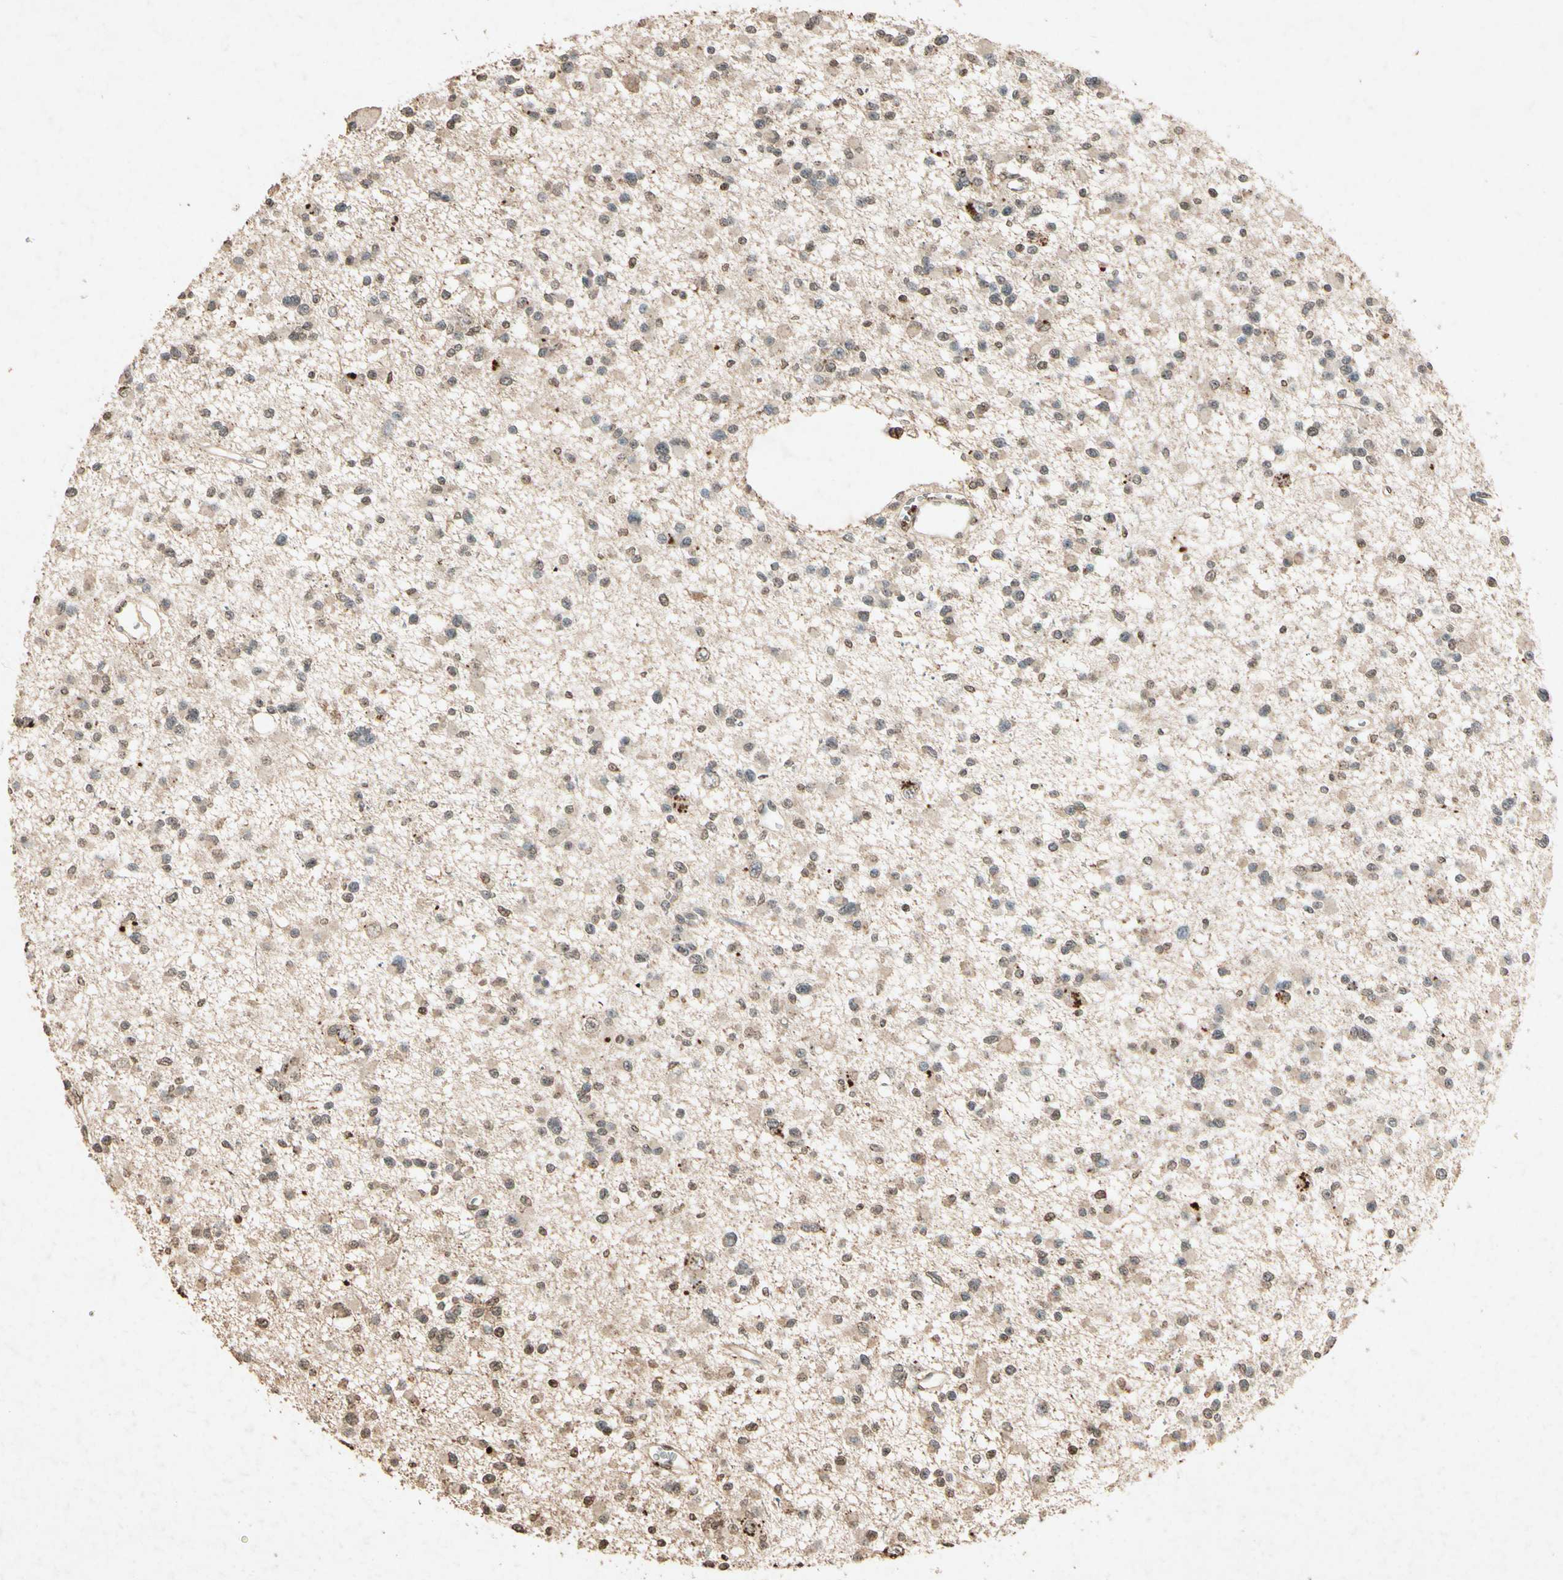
{"staining": {"intensity": "weak", "quantity": ">75%", "location": "cytoplasmic/membranous"}, "tissue": "glioma", "cell_type": "Tumor cells", "image_type": "cancer", "snomed": [{"axis": "morphology", "description": "Glioma, malignant, Low grade"}, {"axis": "topography", "description": "Brain"}], "caption": "Immunohistochemistry micrograph of glioma stained for a protein (brown), which exhibits low levels of weak cytoplasmic/membranous positivity in about >75% of tumor cells.", "gene": "GC", "patient": {"sex": "female", "age": 22}}